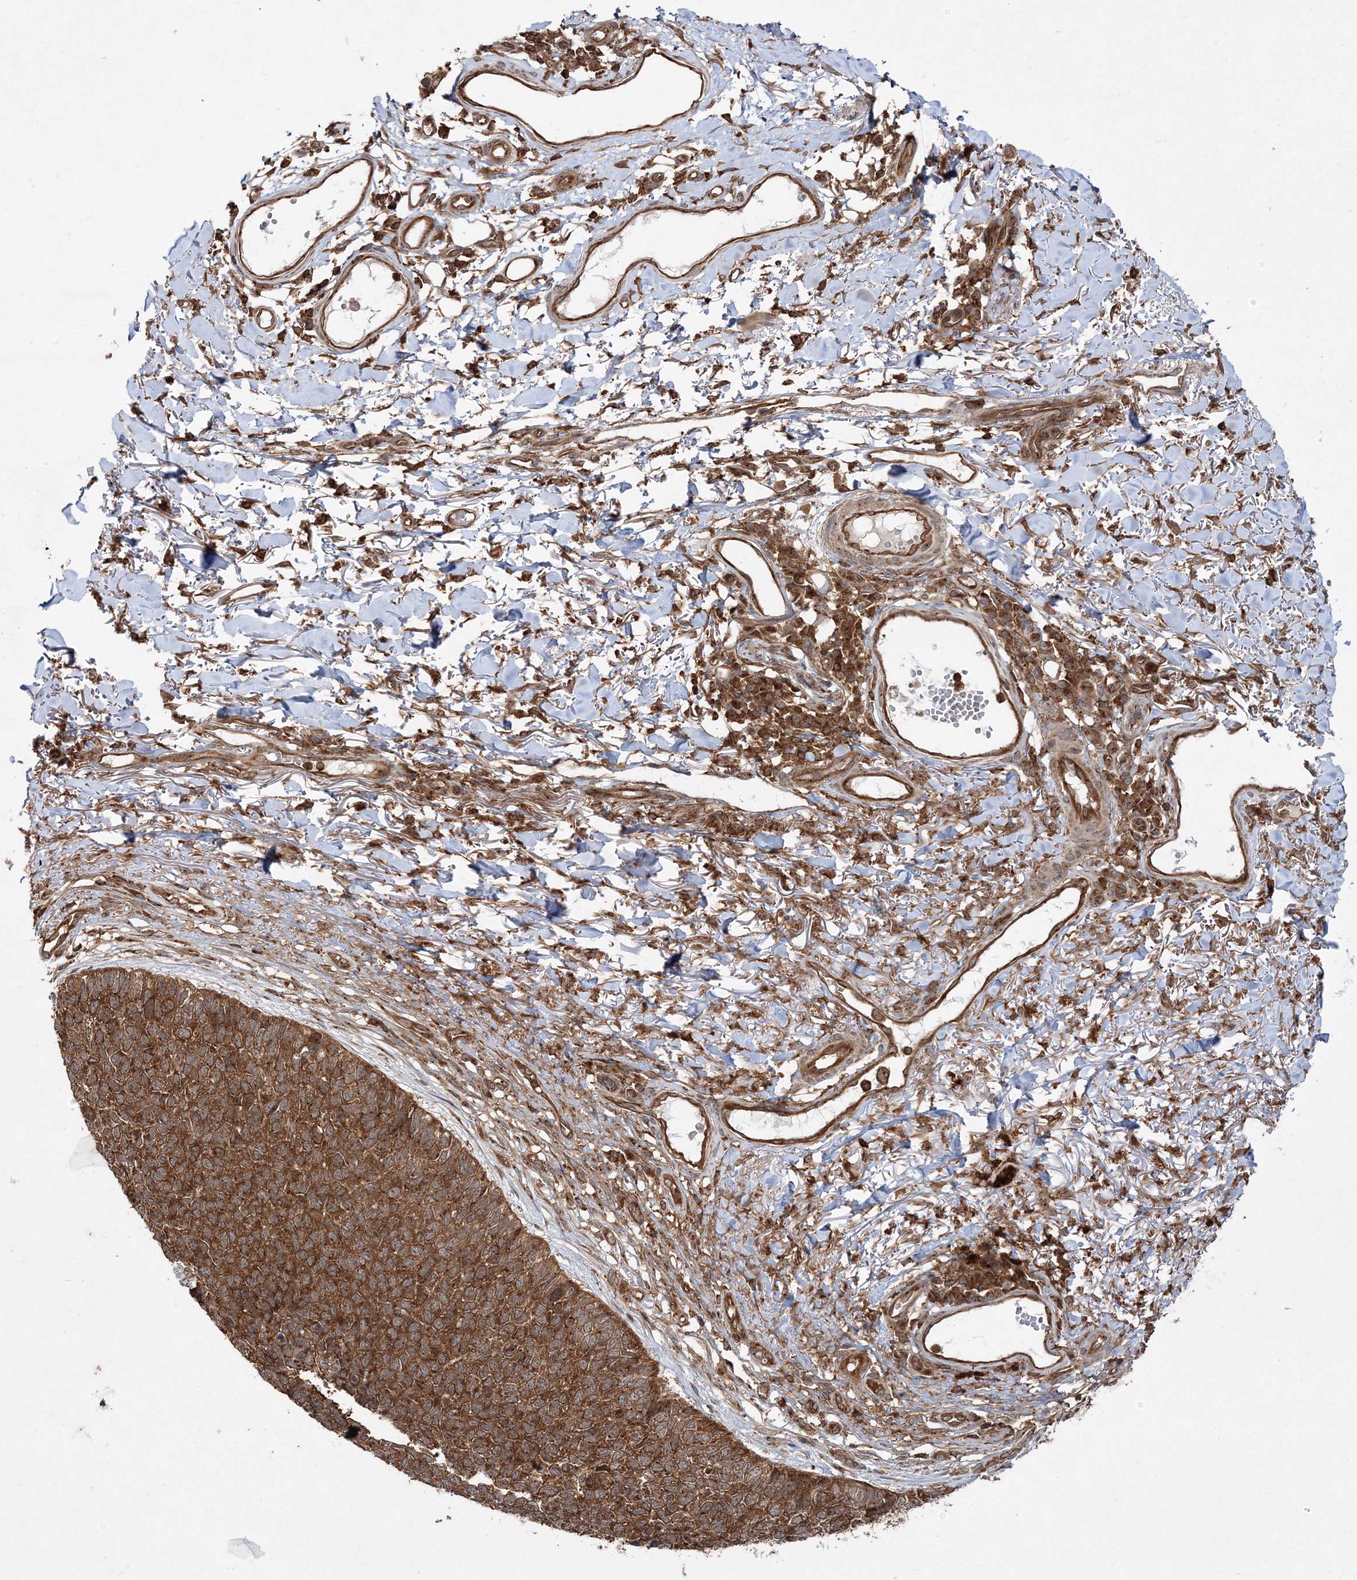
{"staining": {"intensity": "strong", "quantity": ">75%", "location": "cytoplasmic/membranous"}, "tissue": "skin cancer", "cell_type": "Tumor cells", "image_type": "cancer", "snomed": [{"axis": "morphology", "description": "Basal cell carcinoma"}, {"axis": "topography", "description": "Skin"}], "caption": "Immunohistochemistry of human skin basal cell carcinoma exhibits high levels of strong cytoplasmic/membranous staining in approximately >75% of tumor cells. Using DAB (3,3'-diaminobenzidine) (brown) and hematoxylin (blue) stains, captured at high magnification using brightfield microscopy.", "gene": "WDR37", "patient": {"sex": "female", "age": 84}}